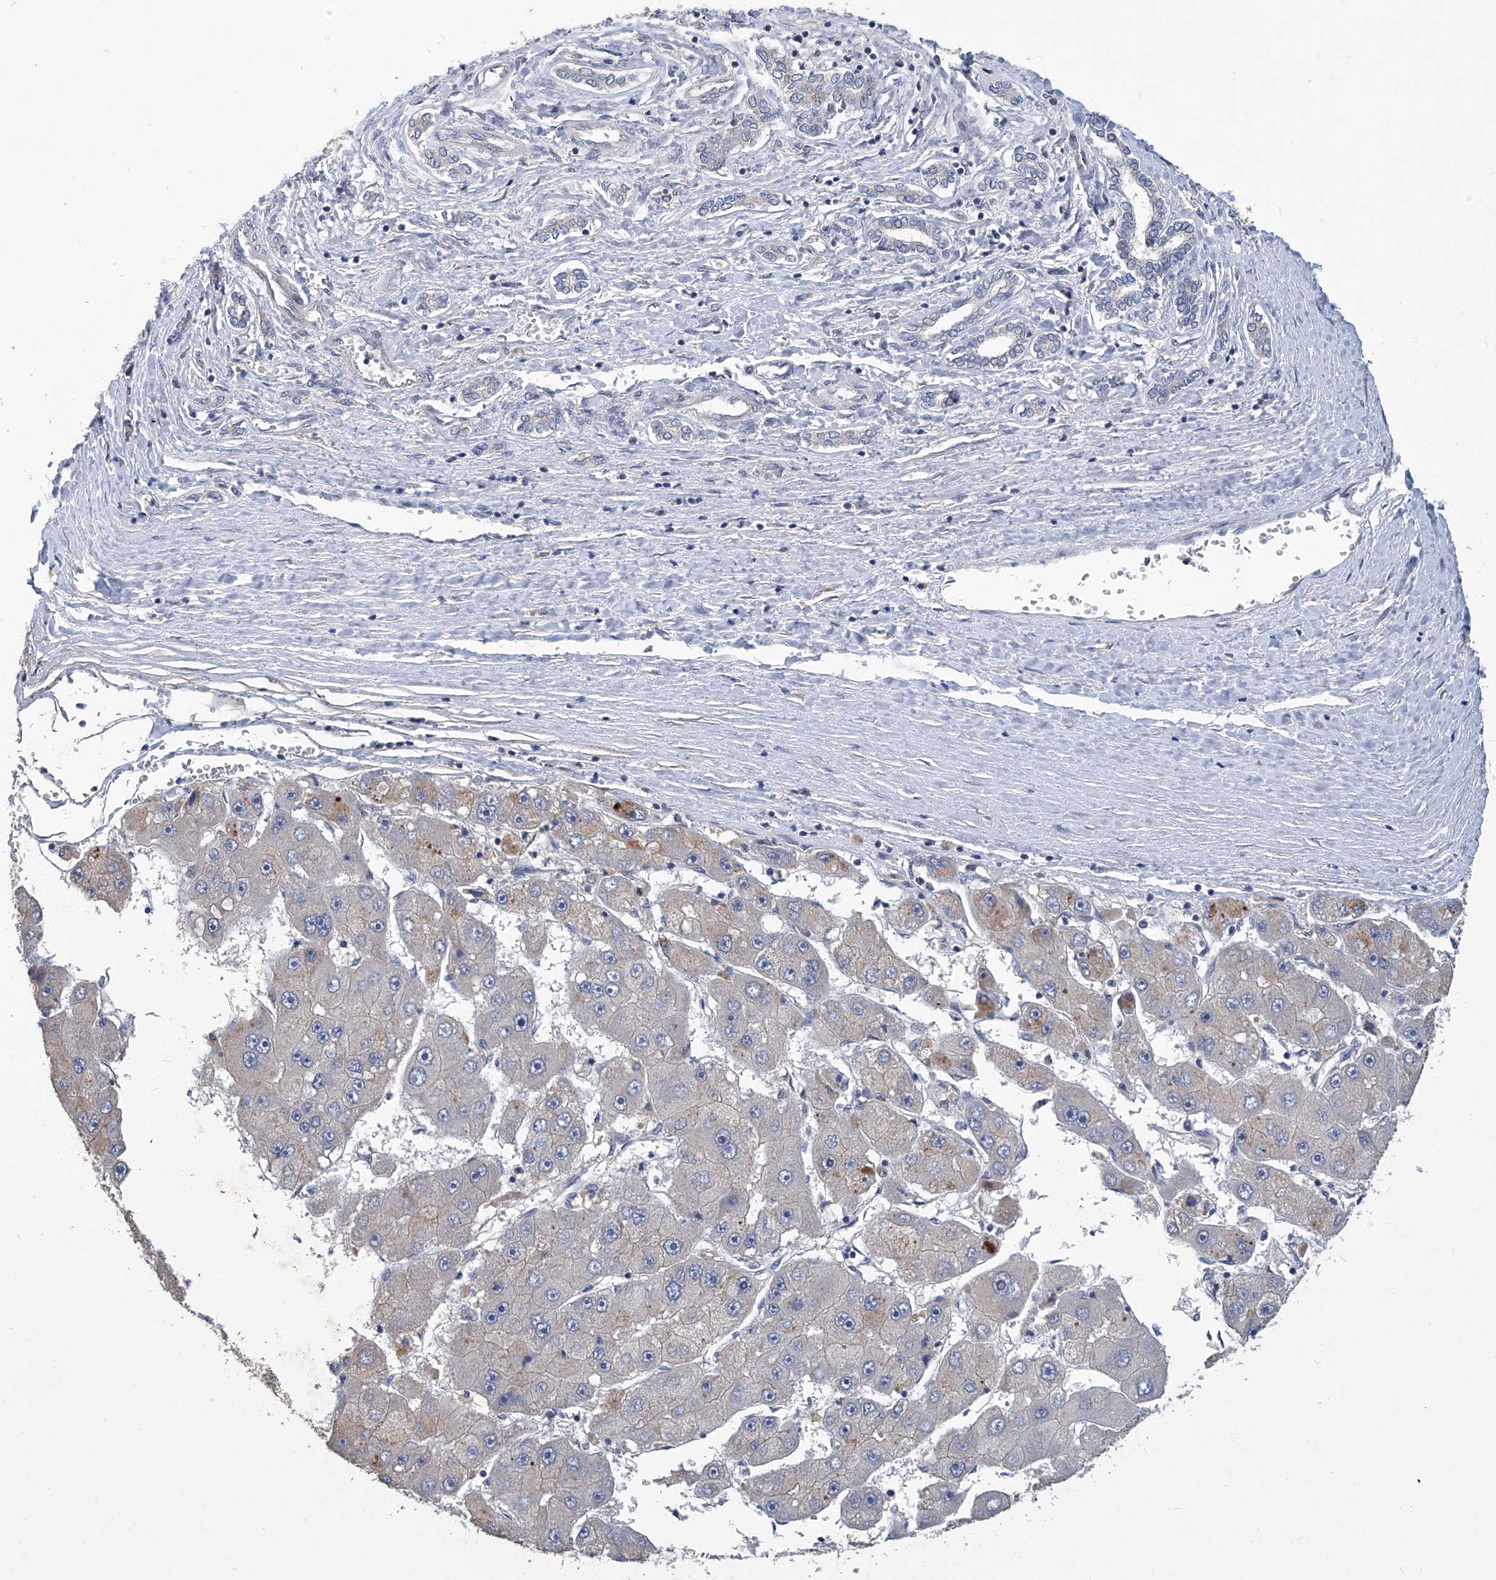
{"staining": {"intensity": "negative", "quantity": "none", "location": "none"}, "tissue": "liver cancer", "cell_type": "Tumor cells", "image_type": "cancer", "snomed": [{"axis": "morphology", "description": "Carcinoma, Hepatocellular, NOS"}, {"axis": "topography", "description": "Liver"}], "caption": "Micrograph shows no significant protein staining in tumor cells of liver cancer.", "gene": "TGFBR1", "patient": {"sex": "female", "age": 61}}